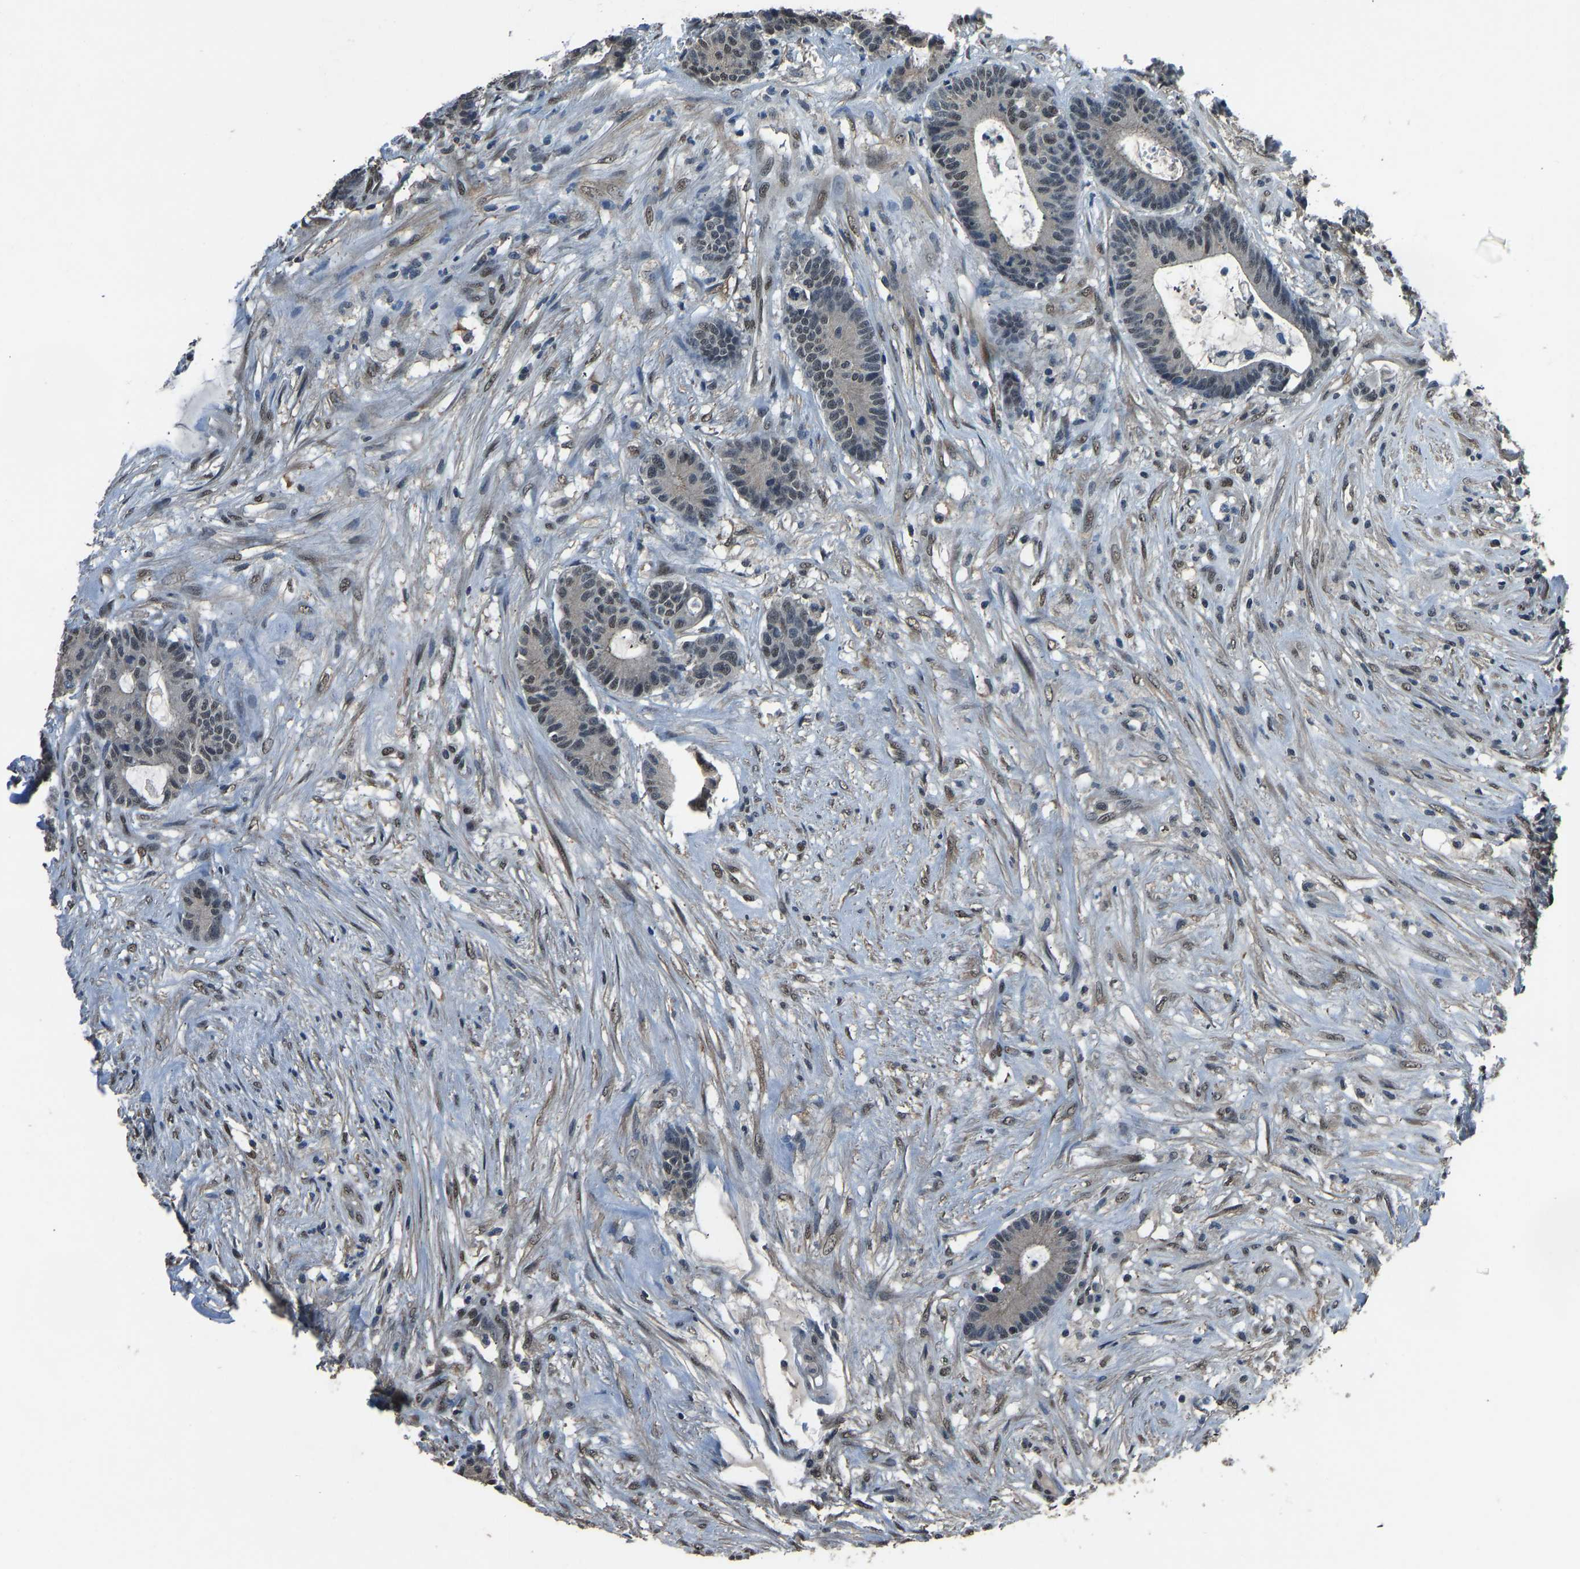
{"staining": {"intensity": "weak", "quantity": ">75%", "location": "nuclear"}, "tissue": "colorectal cancer", "cell_type": "Tumor cells", "image_type": "cancer", "snomed": [{"axis": "morphology", "description": "Adenocarcinoma, NOS"}, {"axis": "topography", "description": "Colon"}], "caption": "Colorectal cancer (adenocarcinoma) stained for a protein displays weak nuclear positivity in tumor cells.", "gene": "TOX4", "patient": {"sex": "female", "age": 84}}